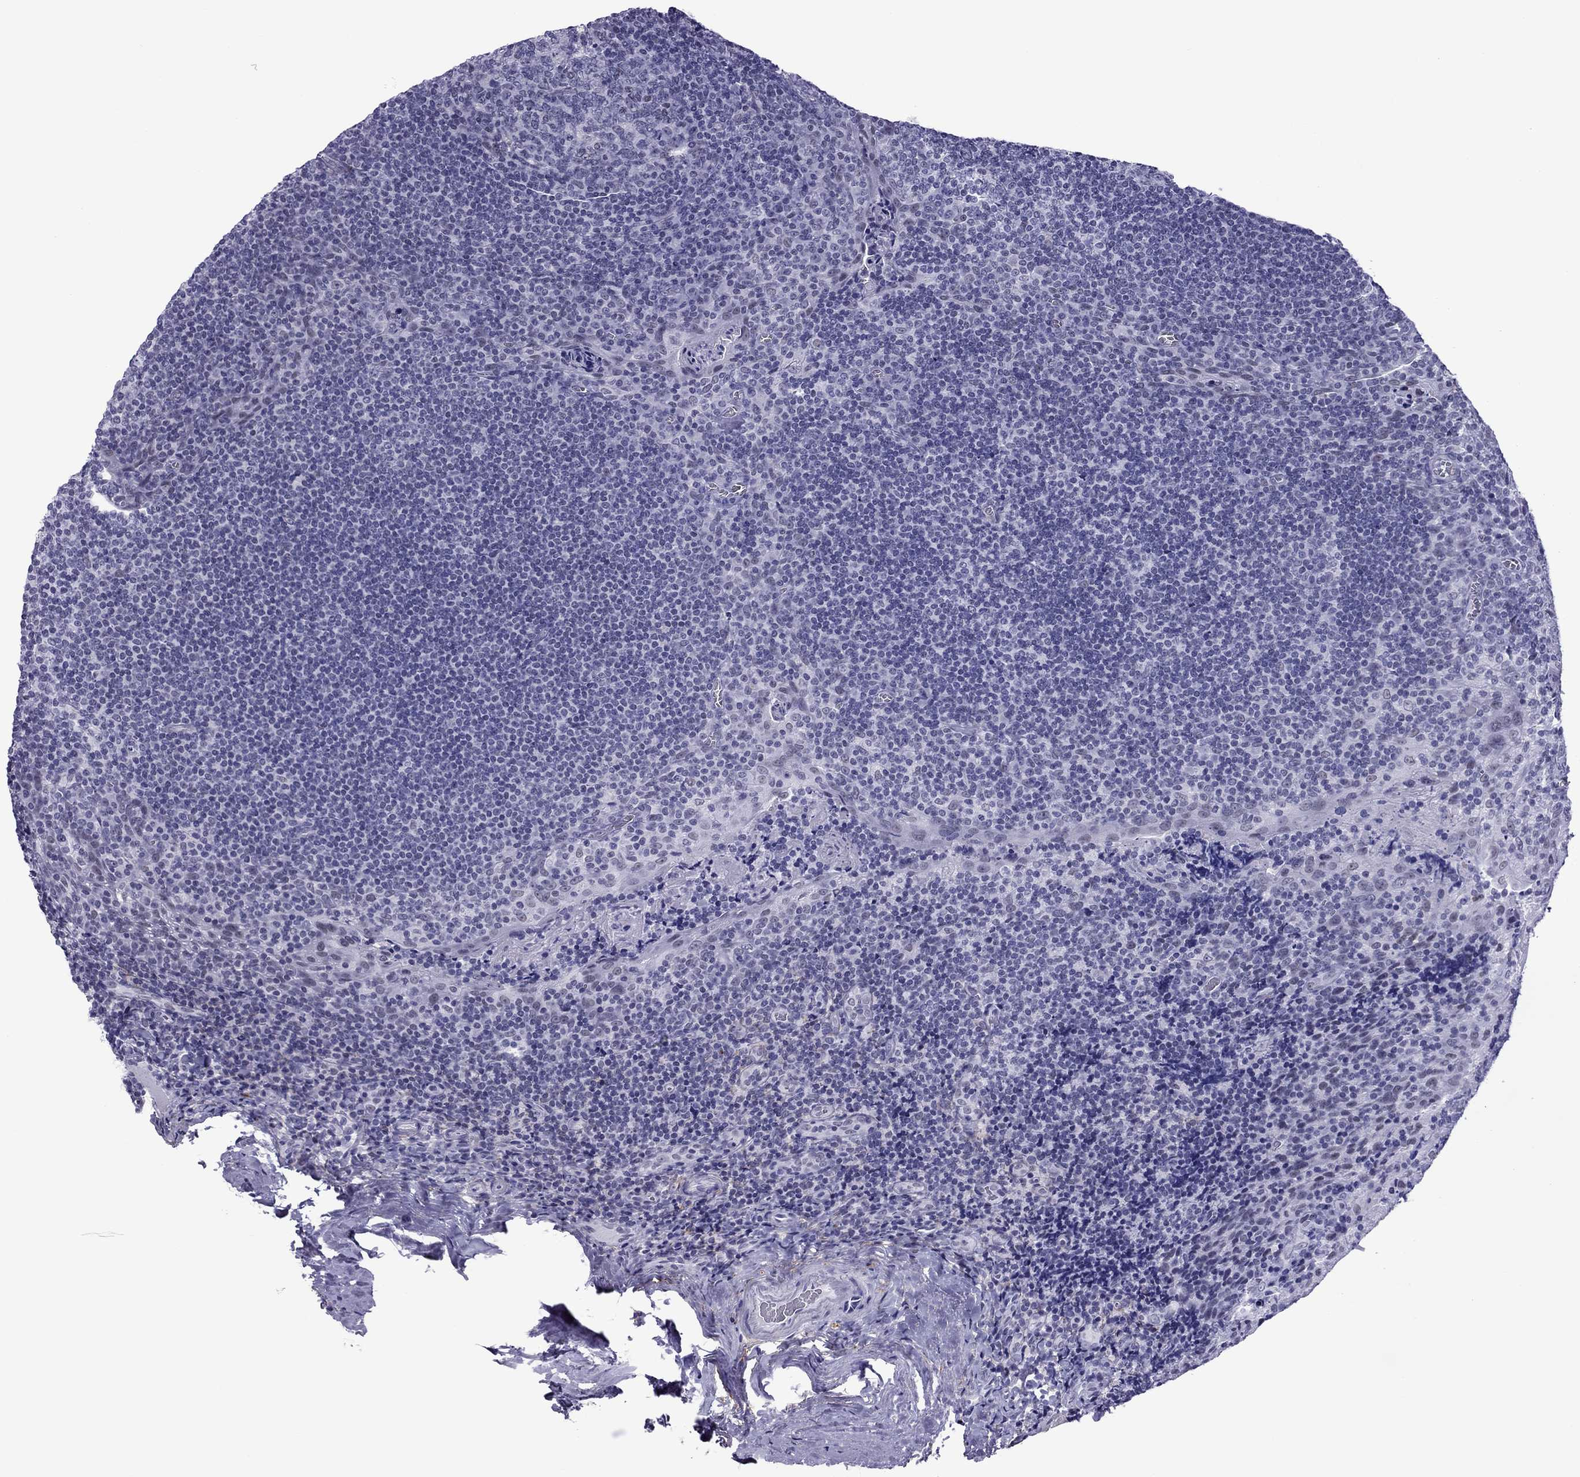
{"staining": {"intensity": "negative", "quantity": "none", "location": "none"}, "tissue": "tonsil", "cell_type": "Germinal center cells", "image_type": "normal", "snomed": [{"axis": "morphology", "description": "Normal tissue, NOS"}, {"axis": "morphology", "description": "Inflammation, NOS"}, {"axis": "topography", "description": "Tonsil"}], "caption": "Immunohistochemical staining of benign human tonsil exhibits no significant staining in germinal center cells. (DAB immunohistochemistry (IHC) with hematoxylin counter stain).", "gene": "ZNF646", "patient": {"sex": "female", "age": 31}}